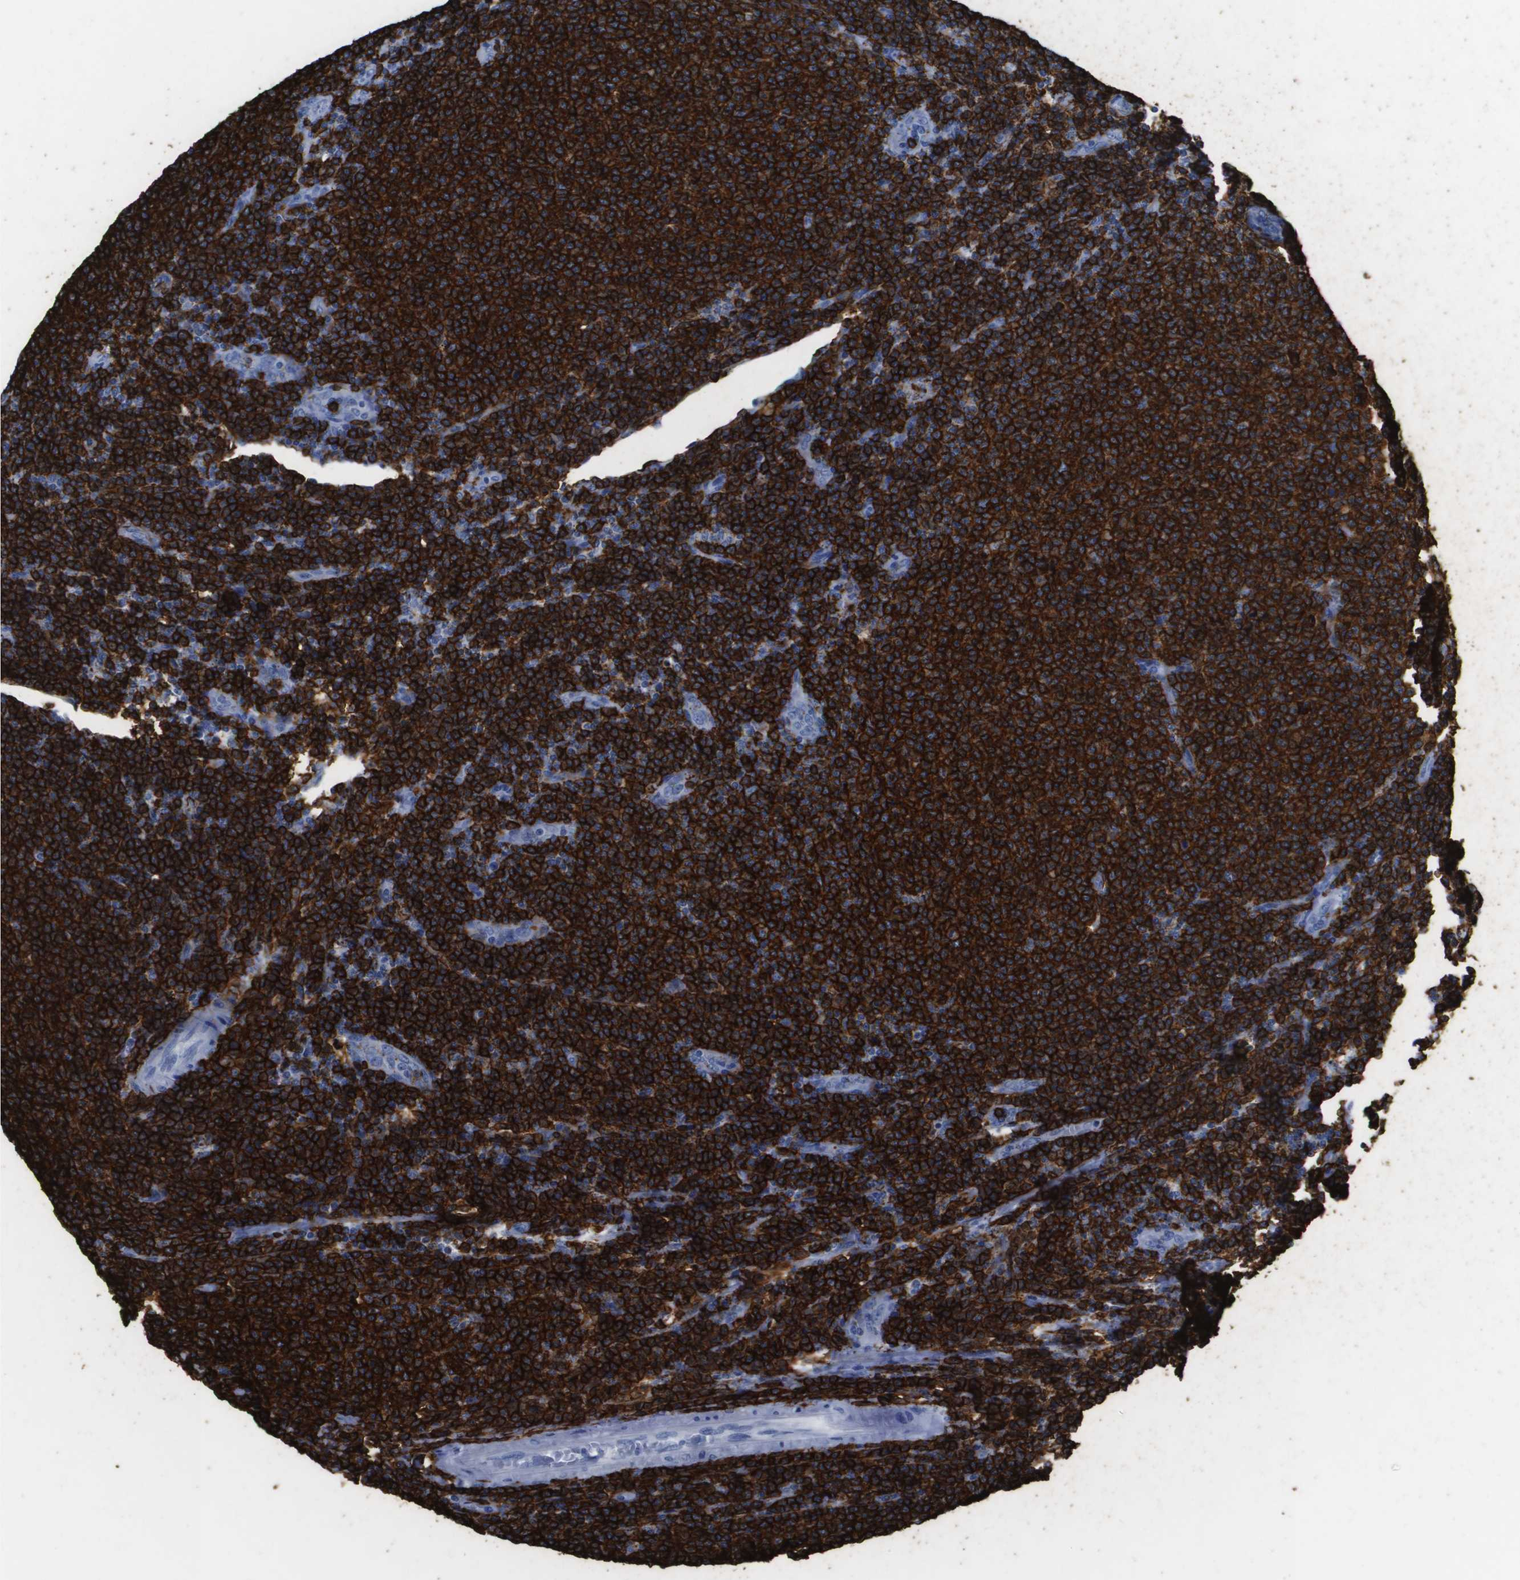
{"staining": {"intensity": "strong", "quantity": ">75%", "location": "cytoplasmic/membranous"}, "tissue": "lymphoma", "cell_type": "Tumor cells", "image_type": "cancer", "snomed": [{"axis": "morphology", "description": "Malignant lymphoma, non-Hodgkin's type, Low grade"}, {"axis": "topography", "description": "Lymph node"}], "caption": "Low-grade malignant lymphoma, non-Hodgkin's type stained with DAB (3,3'-diaminobenzidine) immunohistochemistry reveals high levels of strong cytoplasmic/membranous expression in about >75% of tumor cells.", "gene": "MS4A1", "patient": {"sex": "male", "age": 66}}